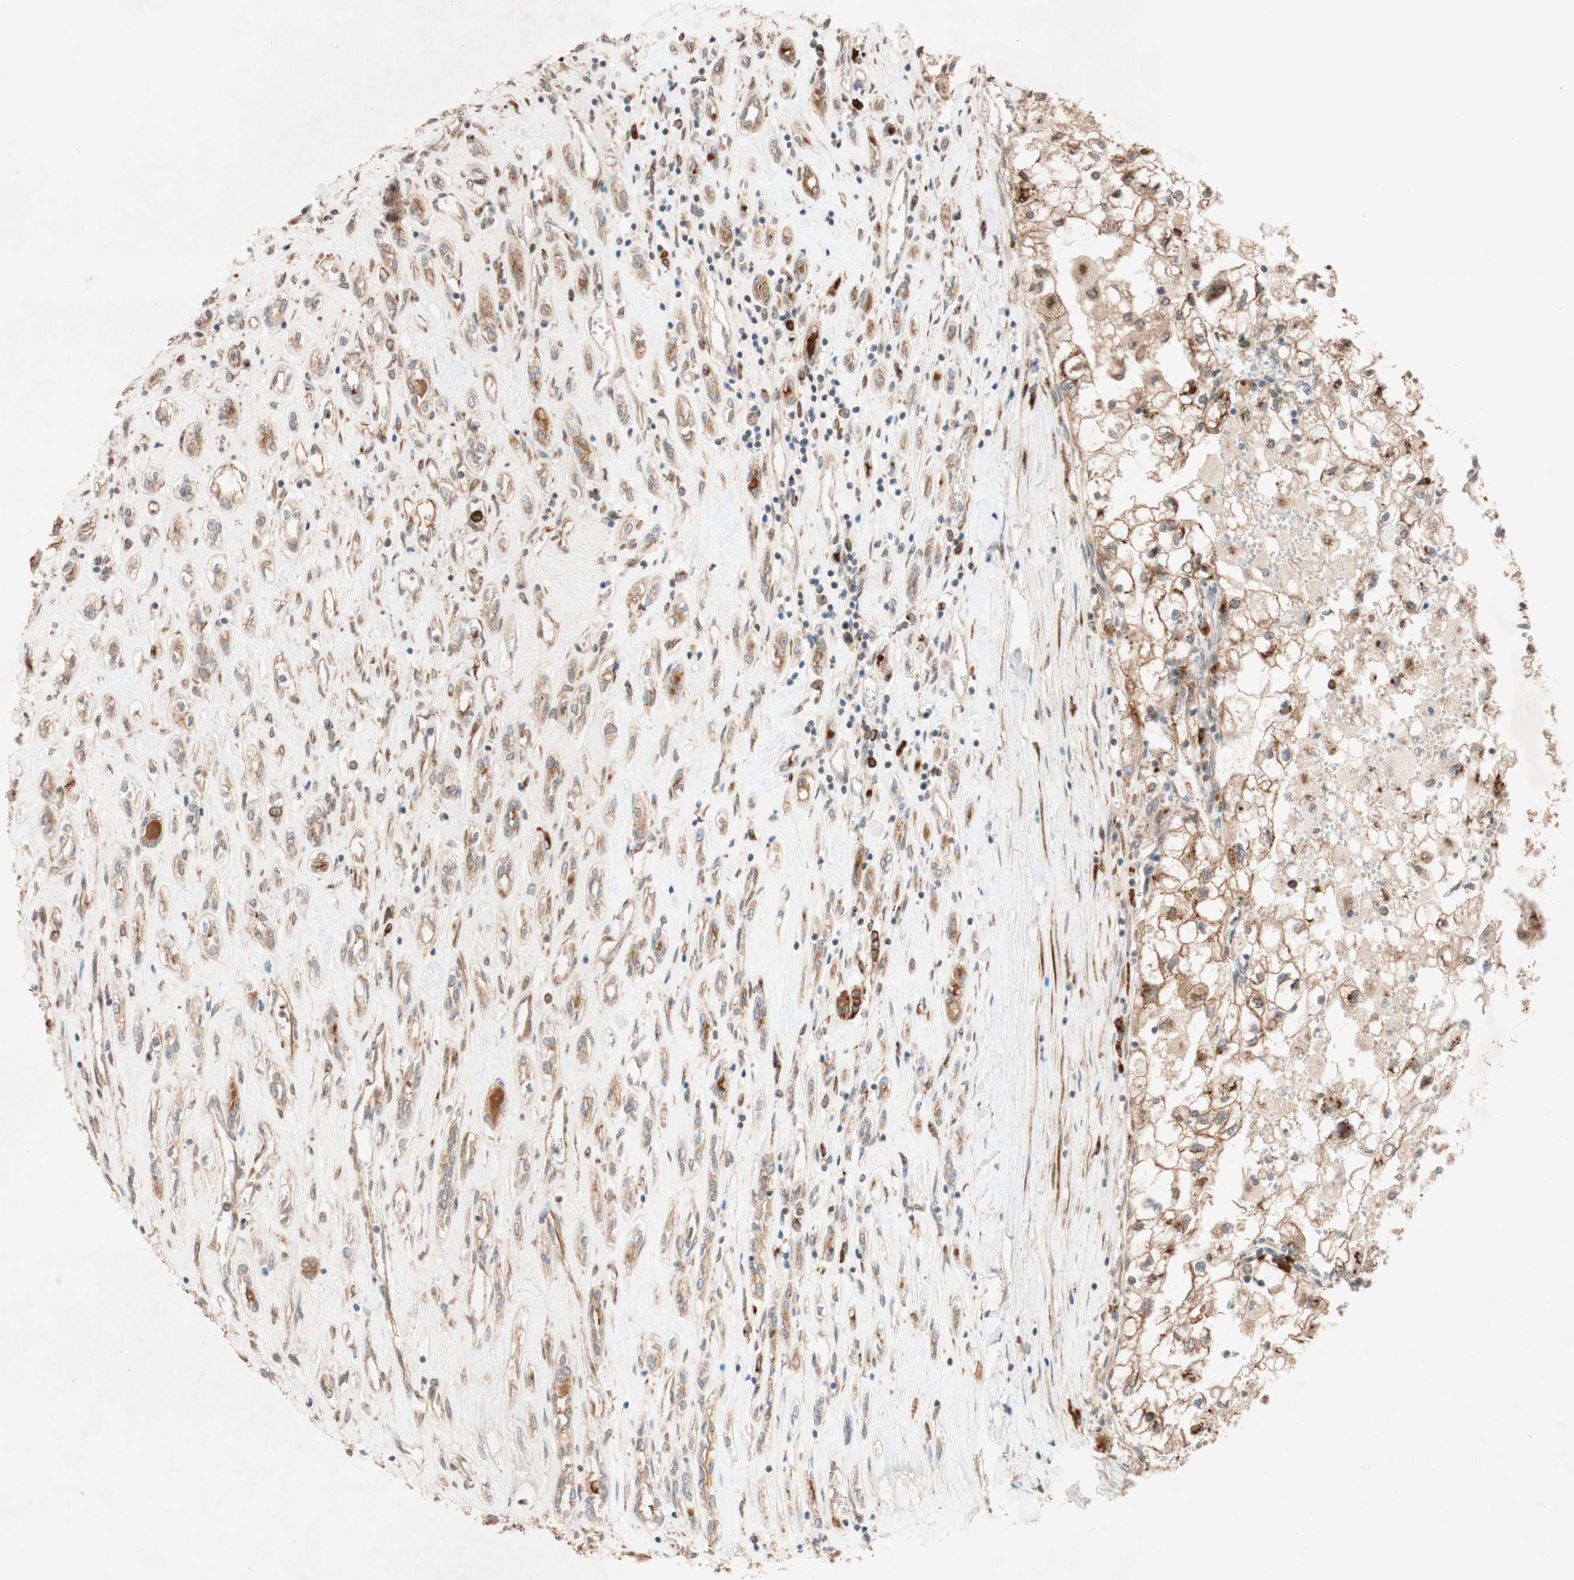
{"staining": {"intensity": "moderate", "quantity": ">75%", "location": "cytoplasmic/membranous"}, "tissue": "renal cancer", "cell_type": "Tumor cells", "image_type": "cancer", "snomed": [{"axis": "morphology", "description": "Adenocarcinoma, NOS"}, {"axis": "topography", "description": "Kidney"}], "caption": "DAB (3,3'-diaminobenzidine) immunohistochemical staining of renal cancer (adenocarcinoma) displays moderate cytoplasmic/membranous protein staining in about >75% of tumor cells.", "gene": "PTPRU", "patient": {"sex": "female", "age": 70}}